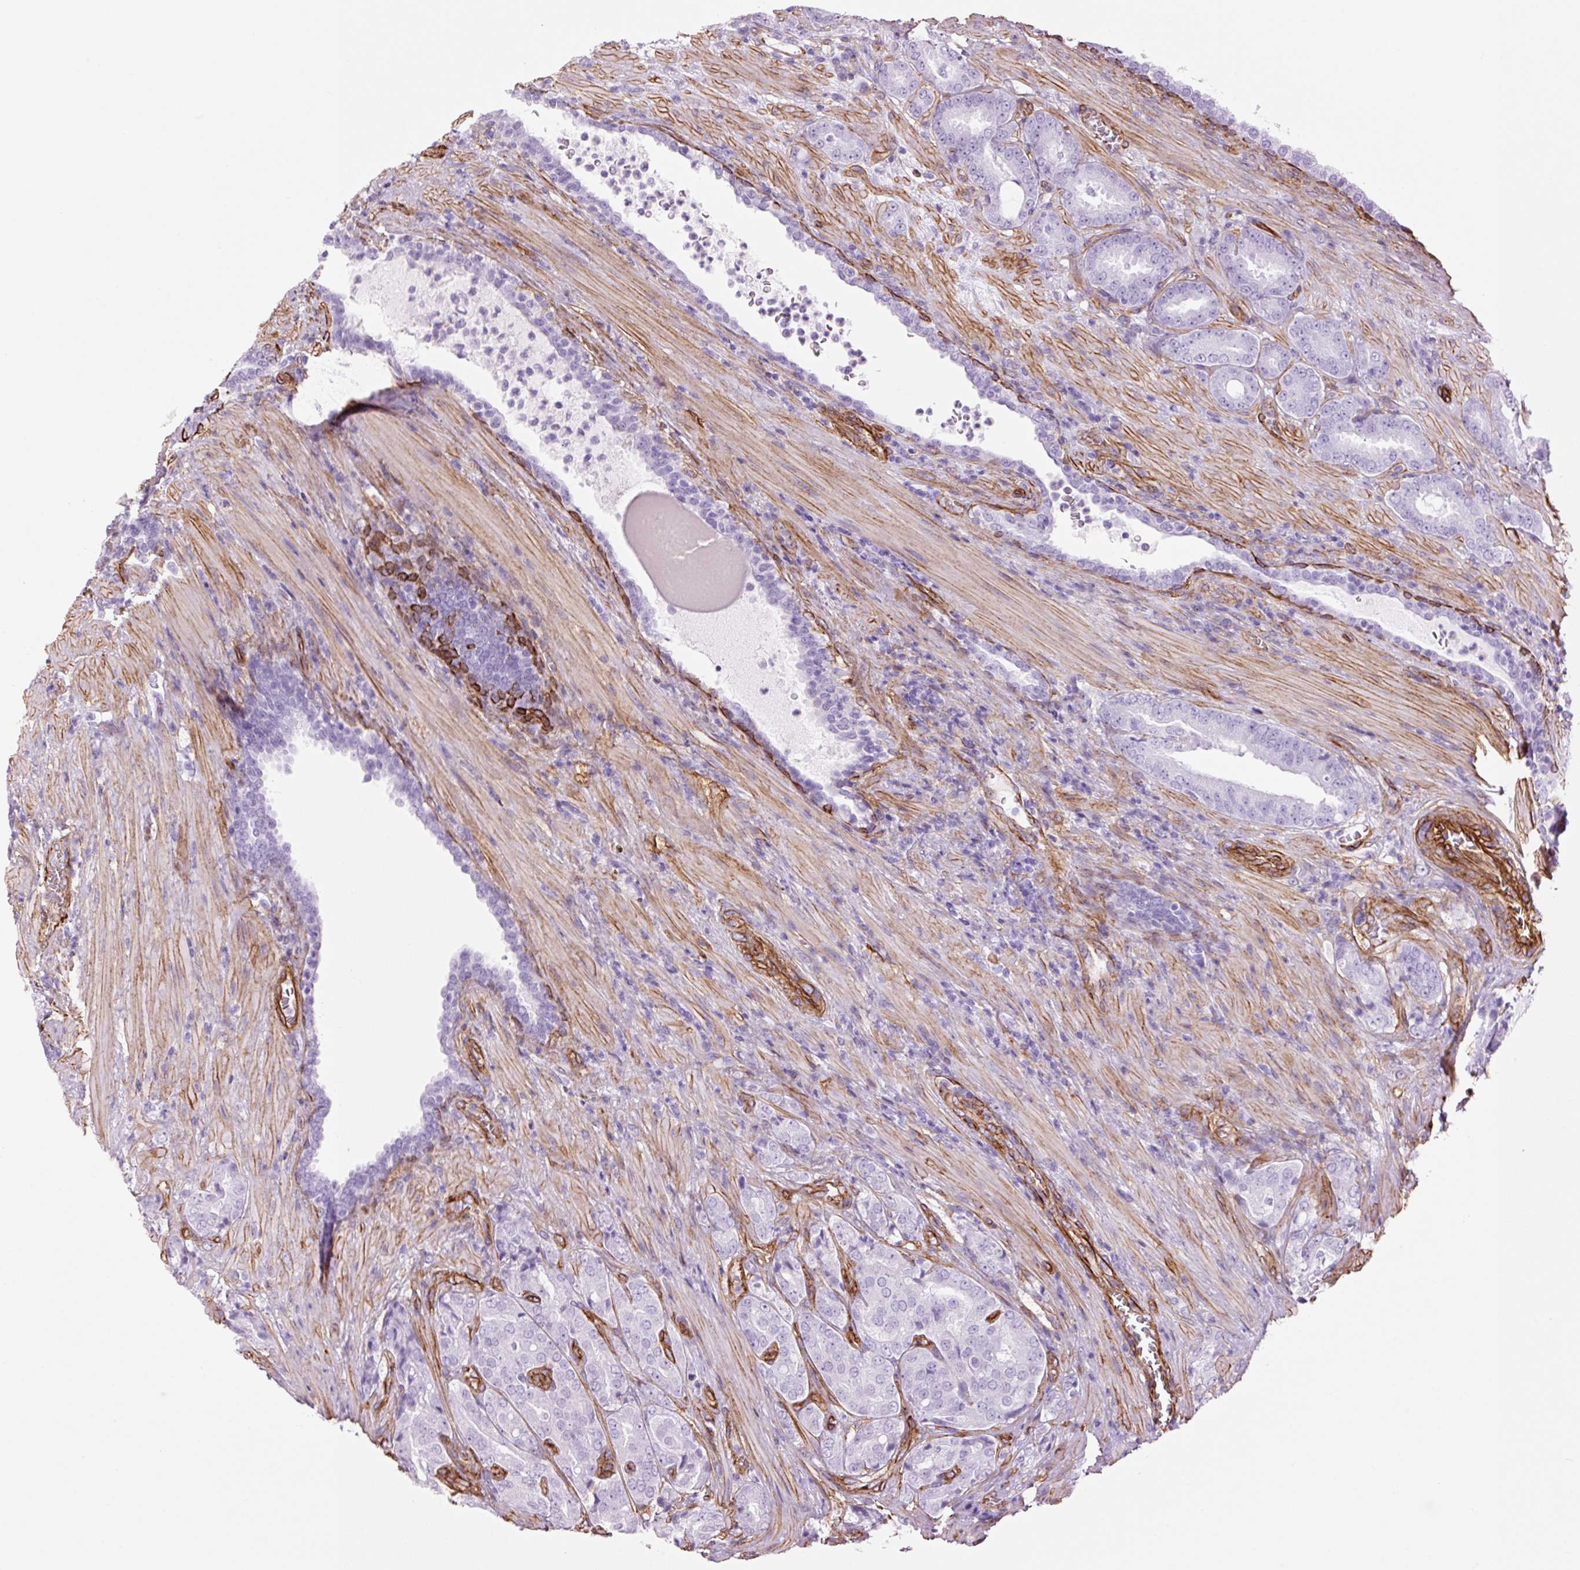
{"staining": {"intensity": "negative", "quantity": "none", "location": "none"}, "tissue": "prostate cancer", "cell_type": "Tumor cells", "image_type": "cancer", "snomed": [{"axis": "morphology", "description": "Adenocarcinoma, High grade"}, {"axis": "topography", "description": "Prostate"}], "caption": "Human prostate cancer stained for a protein using immunohistochemistry (IHC) demonstrates no expression in tumor cells.", "gene": "CAV1", "patient": {"sex": "male", "age": 68}}